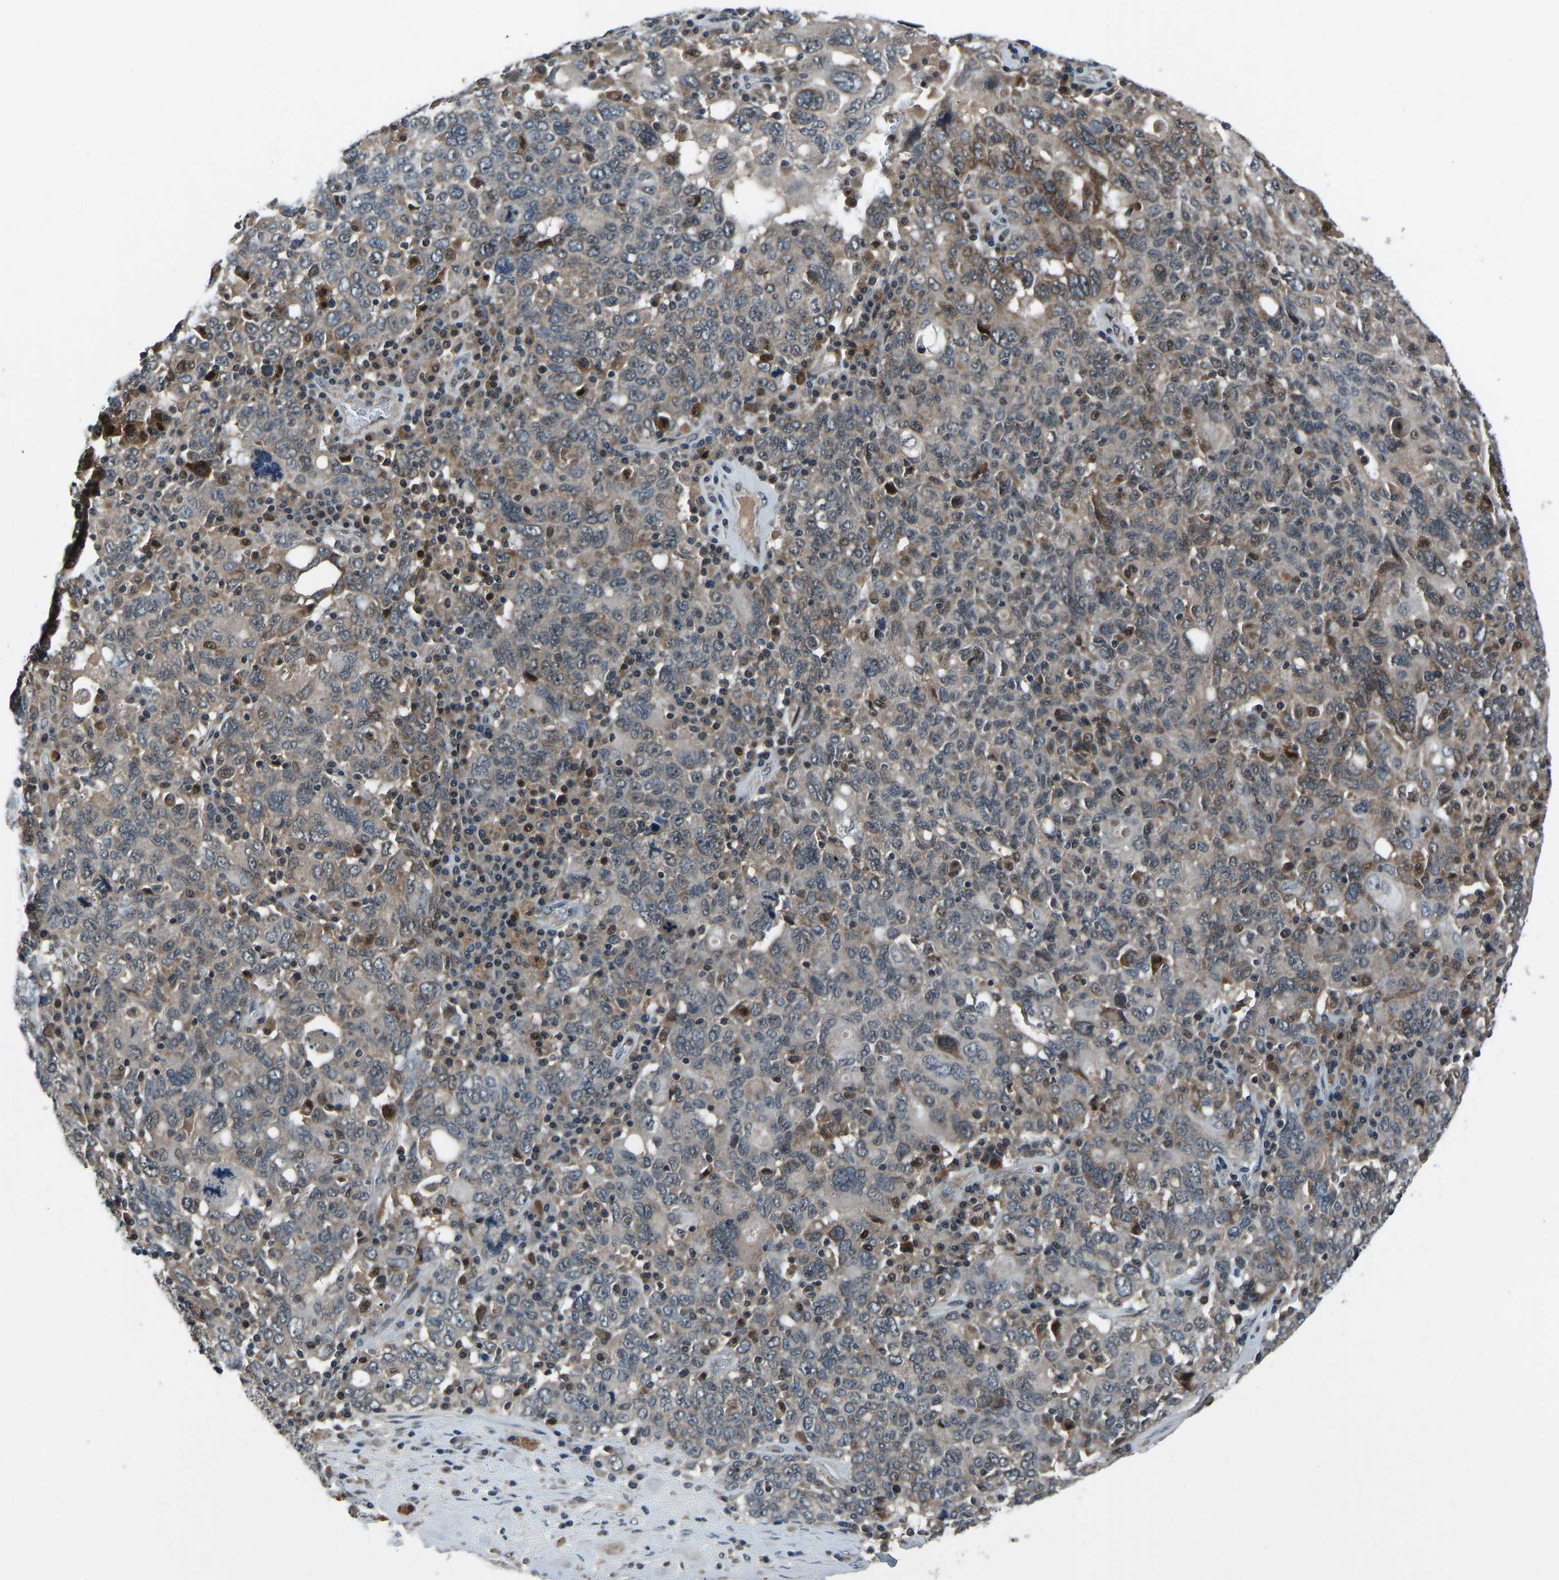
{"staining": {"intensity": "moderate", "quantity": "25%-75%", "location": "cytoplasmic/membranous"}, "tissue": "ovarian cancer", "cell_type": "Tumor cells", "image_type": "cancer", "snomed": [{"axis": "morphology", "description": "Carcinoma, endometroid"}, {"axis": "topography", "description": "Ovary"}], "caption": "This photomicrograph demonstrates IHC staining of human ovarian cancer (endometroid carcinoma), with medium moderate cytoplasmic/membranous positivity in about 25%-75% of tumor cells.", "gene": "RLIM", "patient": {"sex": "female", "age": 62}}